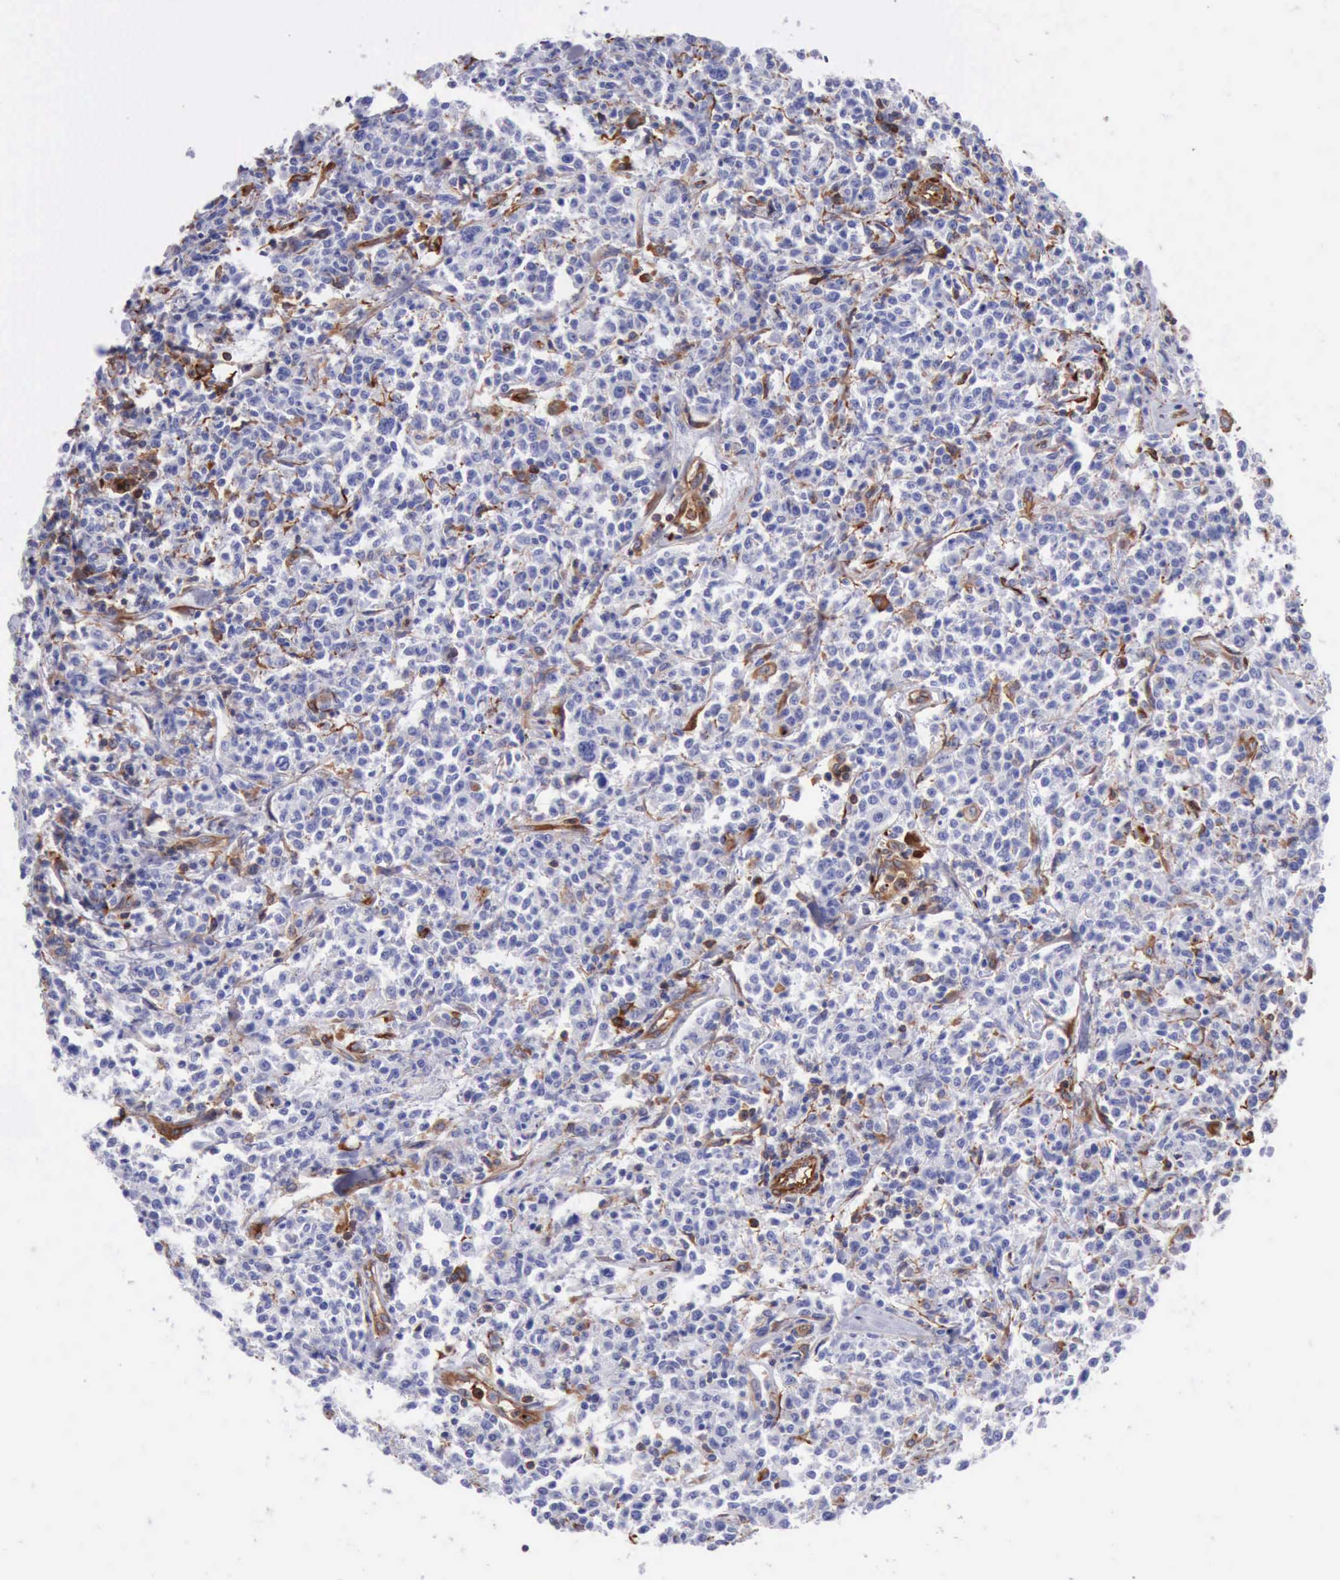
{"staining": {"intensity": "negative", "quantity": "none", "location": "none"}, "tissue": "lymphoma", "cell_type": "Tumor cells", "image_type": "cancer", "snomed": [{"axis": "morphology", "description": "Malignant lymphoma, non-Hodgkin's type, Low grade"}, {"axis": "topography", "description": "Small intestine"}], "caption": "The IHC image has no significant expression in tumor cells of lymphoma tissue. (DAB immunohistochemistry (IHC) visualized using brightfield microscopy, high magnification).", "gene": "FLNA", "patient": {"sex": "female", "age": 59}}